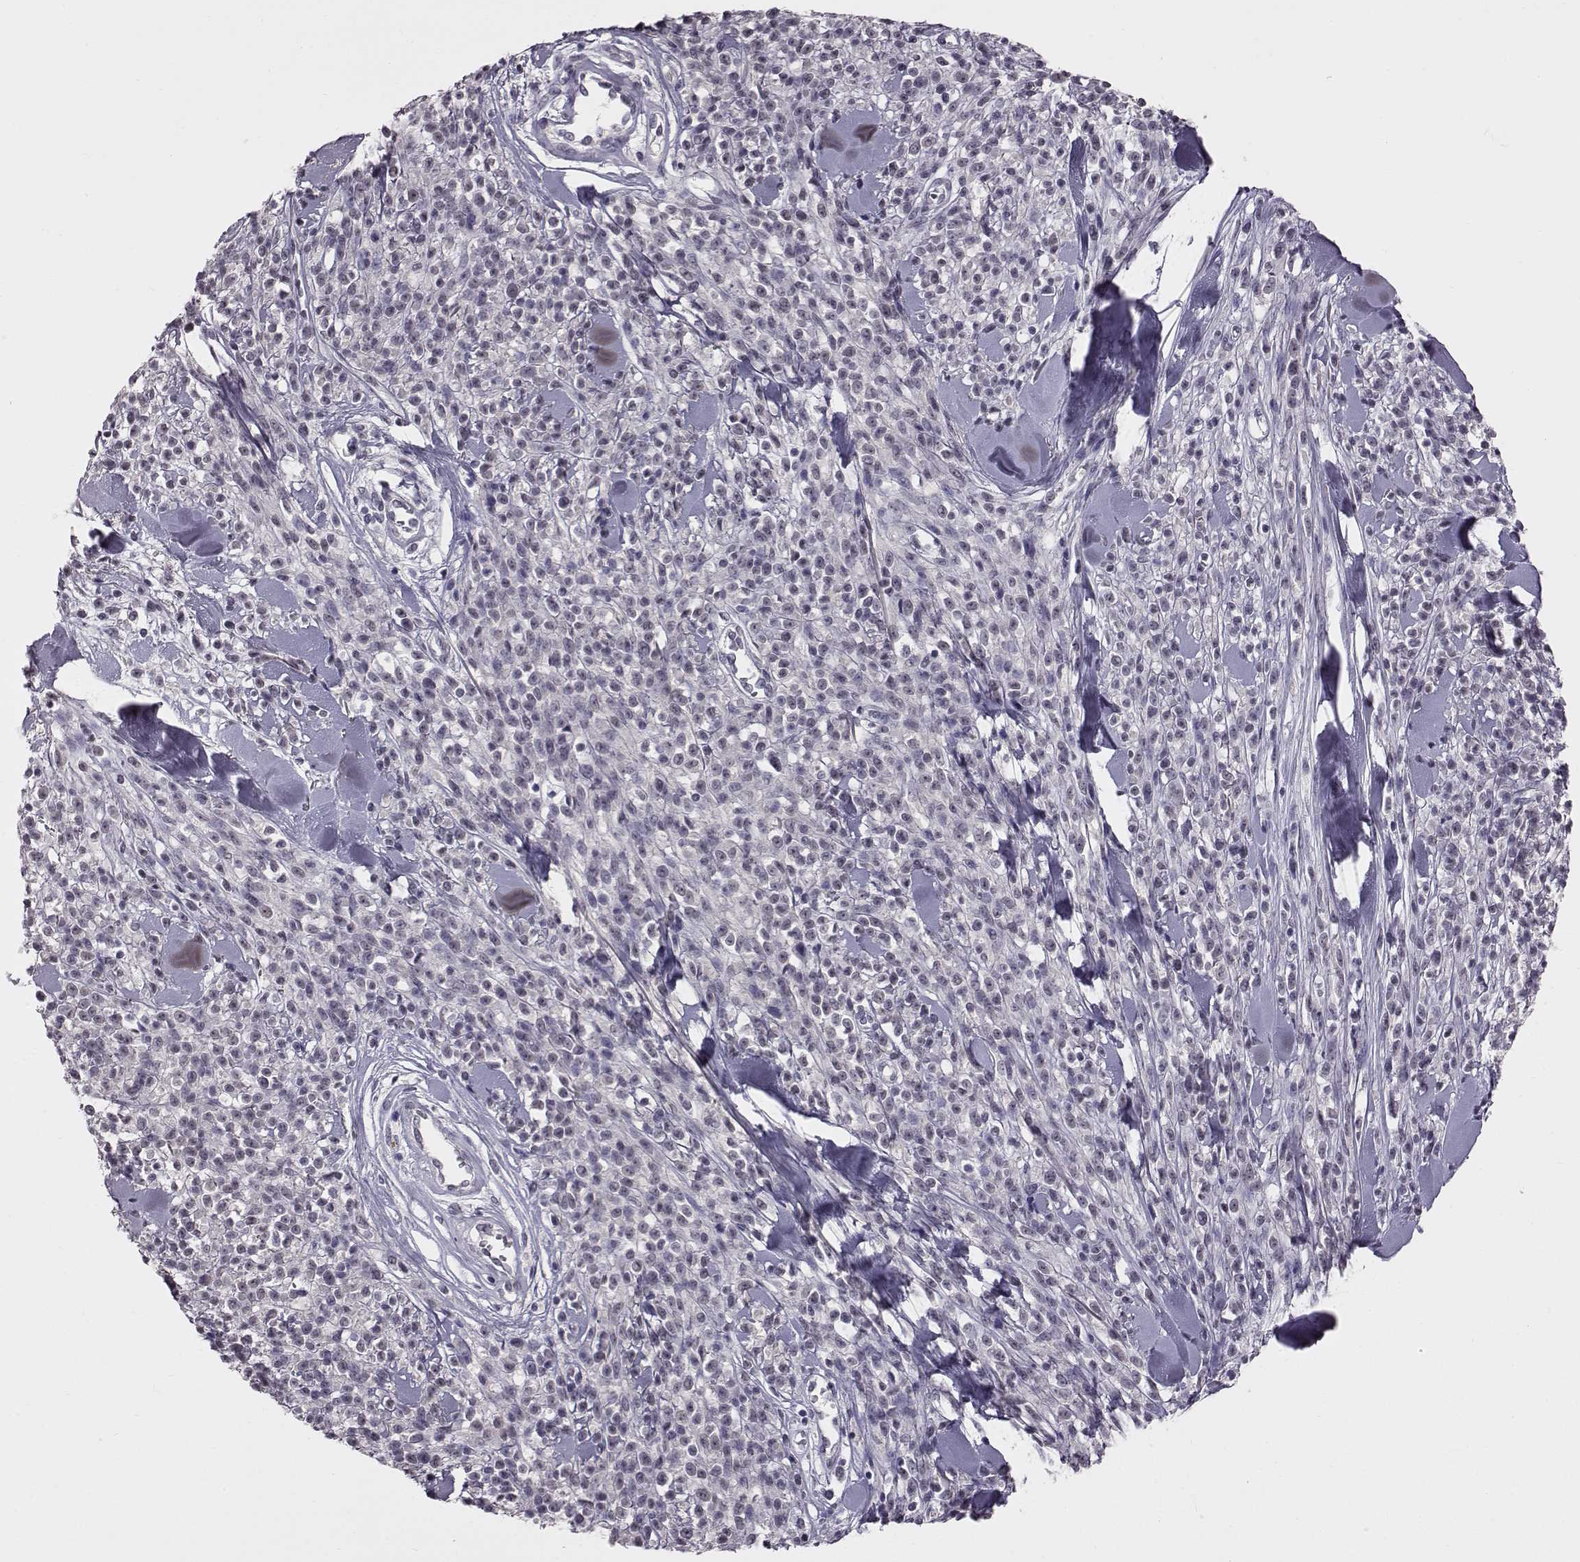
{"staining": {"intensity": "negative", "quantity": "none", "location": "none"}, "tissue": "melanoma", "cell_type": "Tumor cells", "image_type": "cancer", "snomed": [{"axis": "morphology", "description": "Malignant melanoma, NOS"}, {"axis": "topography", "description": "Skin"}, {"axis": "topography", "description": "Skin of trunk"}], "caption": "This histopathology image is of melanoma stained with immunohistochemistry (IHC) to label a protein in brown with the nuclei are counter-stained blue. There is no staining in tumor cells. The staining was performed using DAB to visualize the protein expression in brown, while the nuclei were stained in blue with hematoxylin (Magnification: 20x).", "gene": "C10orf62", "patient": {"sex": "male", "age": 74}}